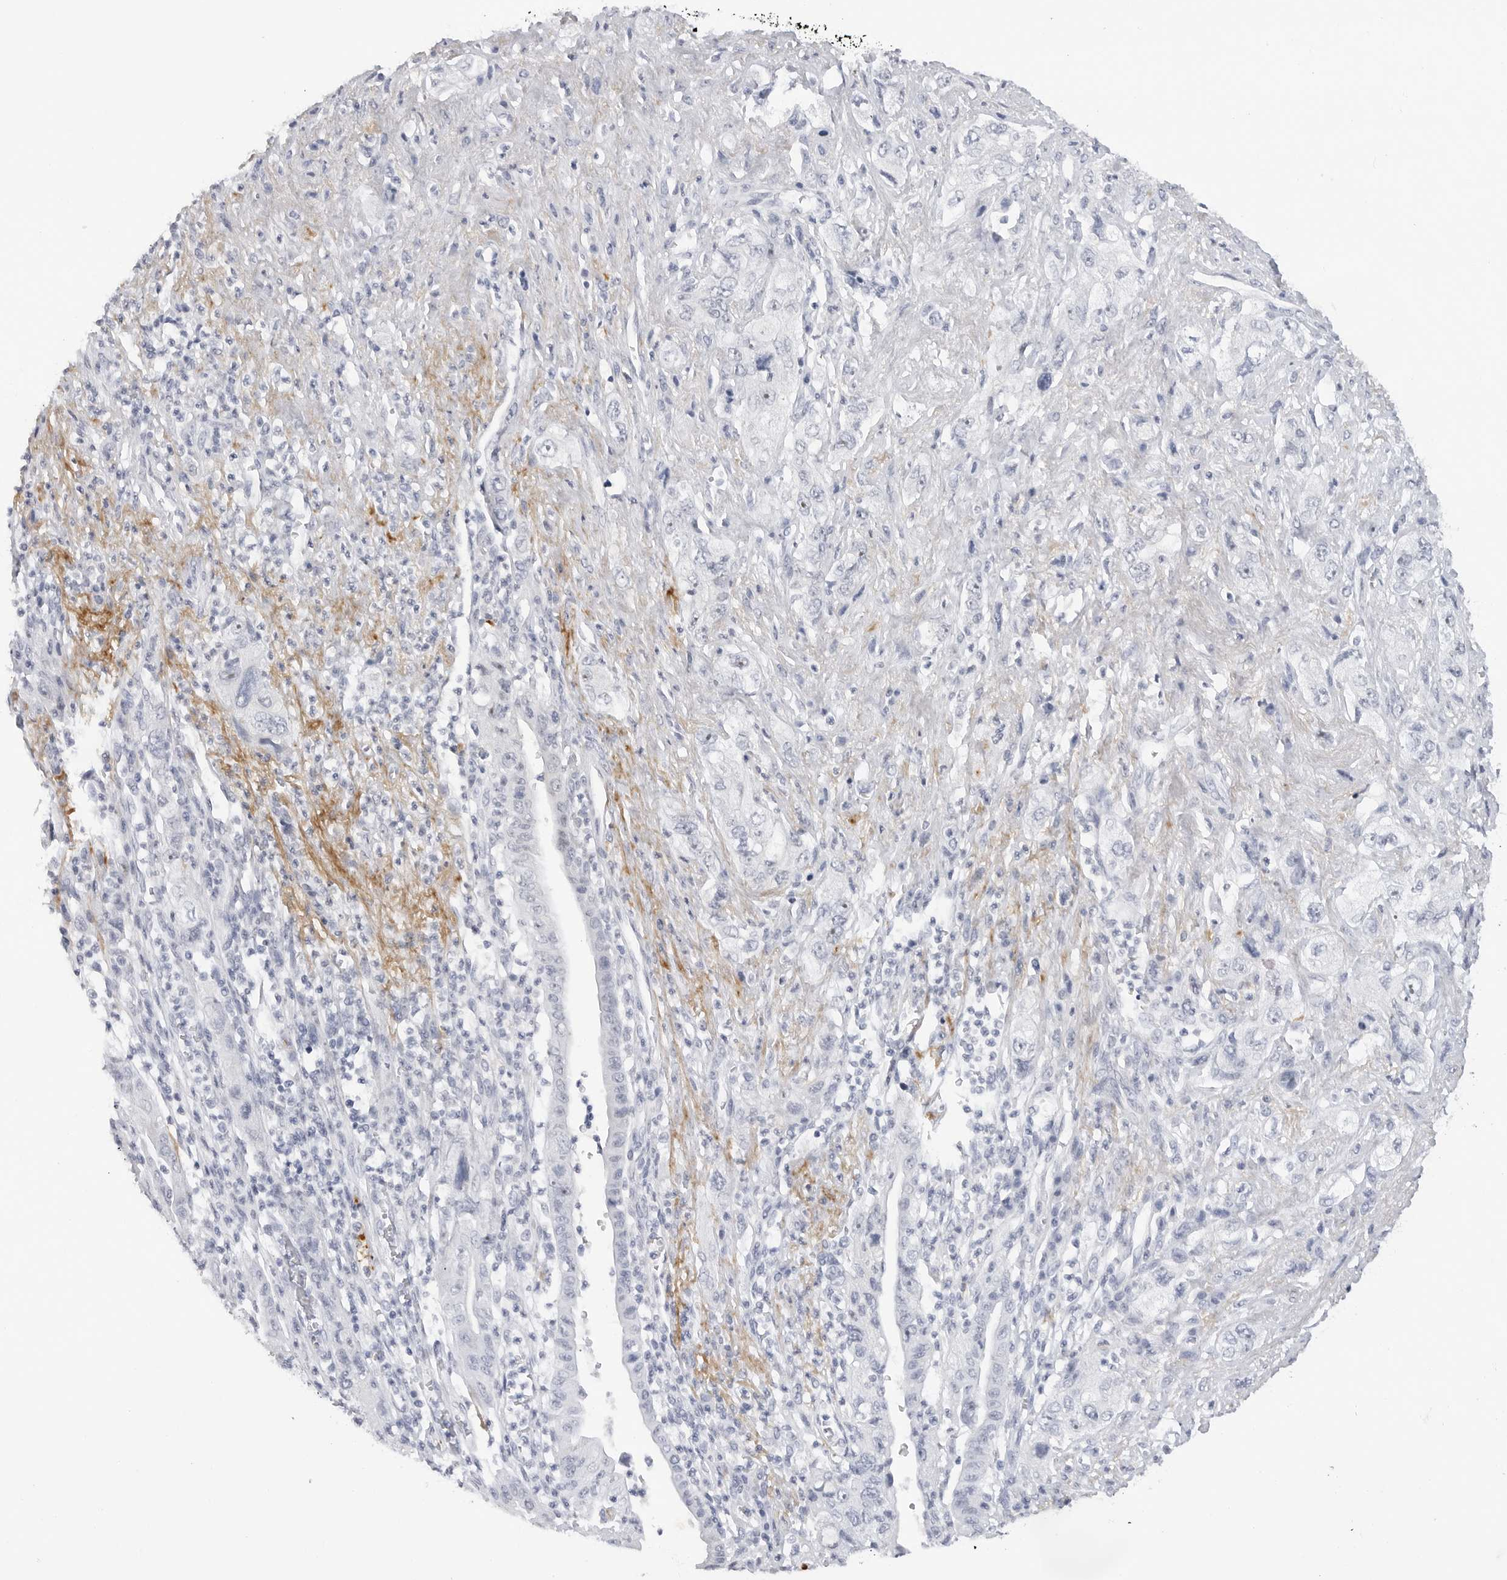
{"staining": {"intensity": "negative", "quantity": "none", "location": "none"}, "tissue": "pancreatic cancer", "cell_type": "Tumor cells", "image_type": "cancer", "snomed": [{"axis": "morphology", "description": "Adenocarcinoma, NOS"}, {"axis": "topography", "description": "Pancreas"}], "caption": "Immunohistochemistry of pancreatic cancer (adenocarcinoma) displays no staining in tumor cells. (DAB (3,3'-diaminobenzidine) immunohistochemistry, high magnification).", "gene": "MAP2K5", "patient": {"sex": "female", "age": 73}}